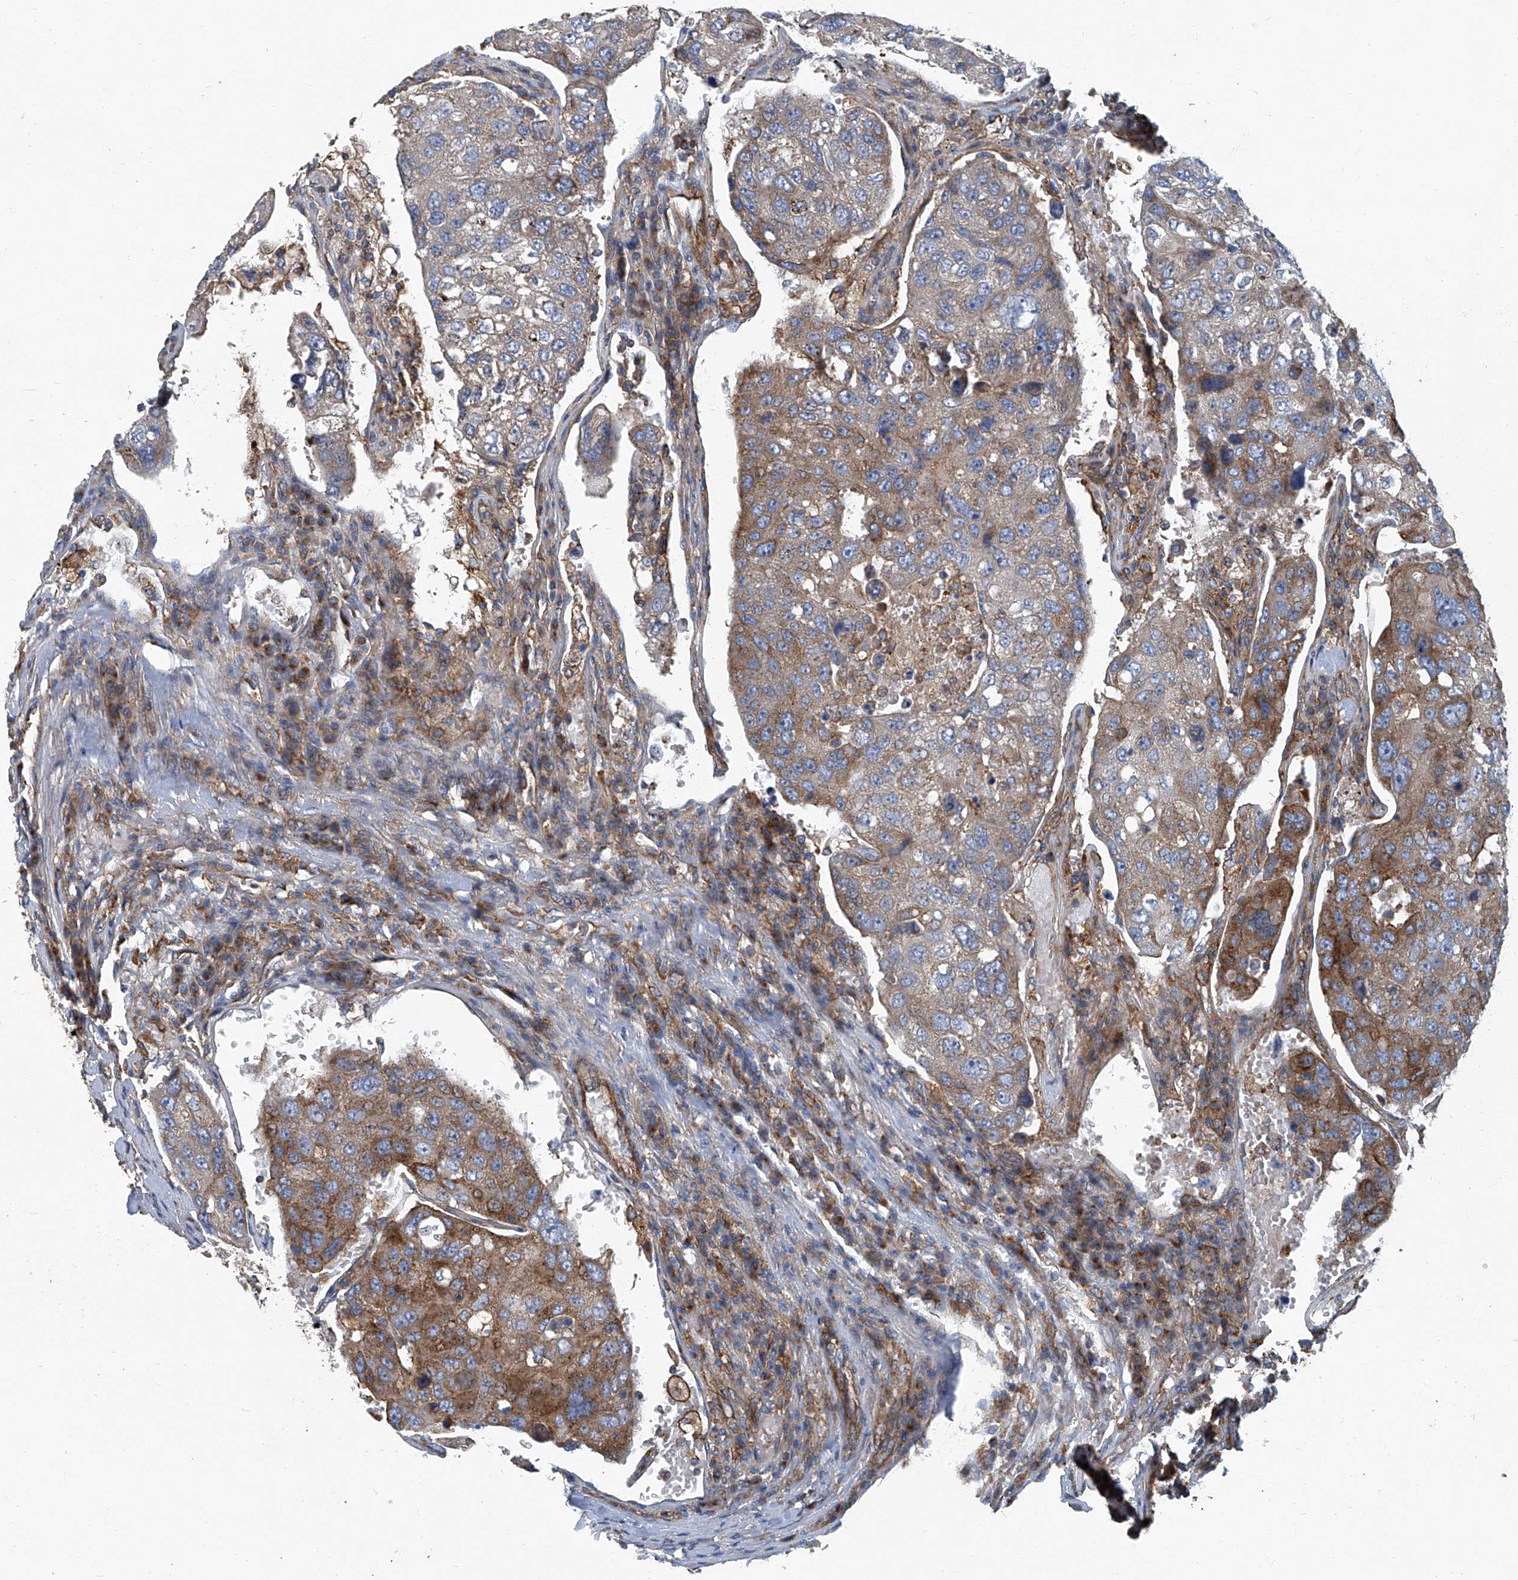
{"staining": {"intensity": "moderate", "quantity": "25%-75%", "location": "cytoplasmic/membranous"}, "tissue": "urothelial cancer", "cell_type": "Tumor cells", "image_type": "cancer", "snomed": [{"axis": "morphology", "description": "Urothelial carcinoma, High grade"}, {"axis": "topography", "description": "Lymph node"}, {"axis": "topography", "description": "Urinary bladder"}], "caption": "Urothelial carcinoma (high-grade) stained with DAB immunohistochemistry (IHC) reveals medium levels of moderate cytoplasmic/membranous positivity in about 25%-75% of tumor cells.", "gene": "PIGH", "patient": {"sex": "male", "age": 51}}